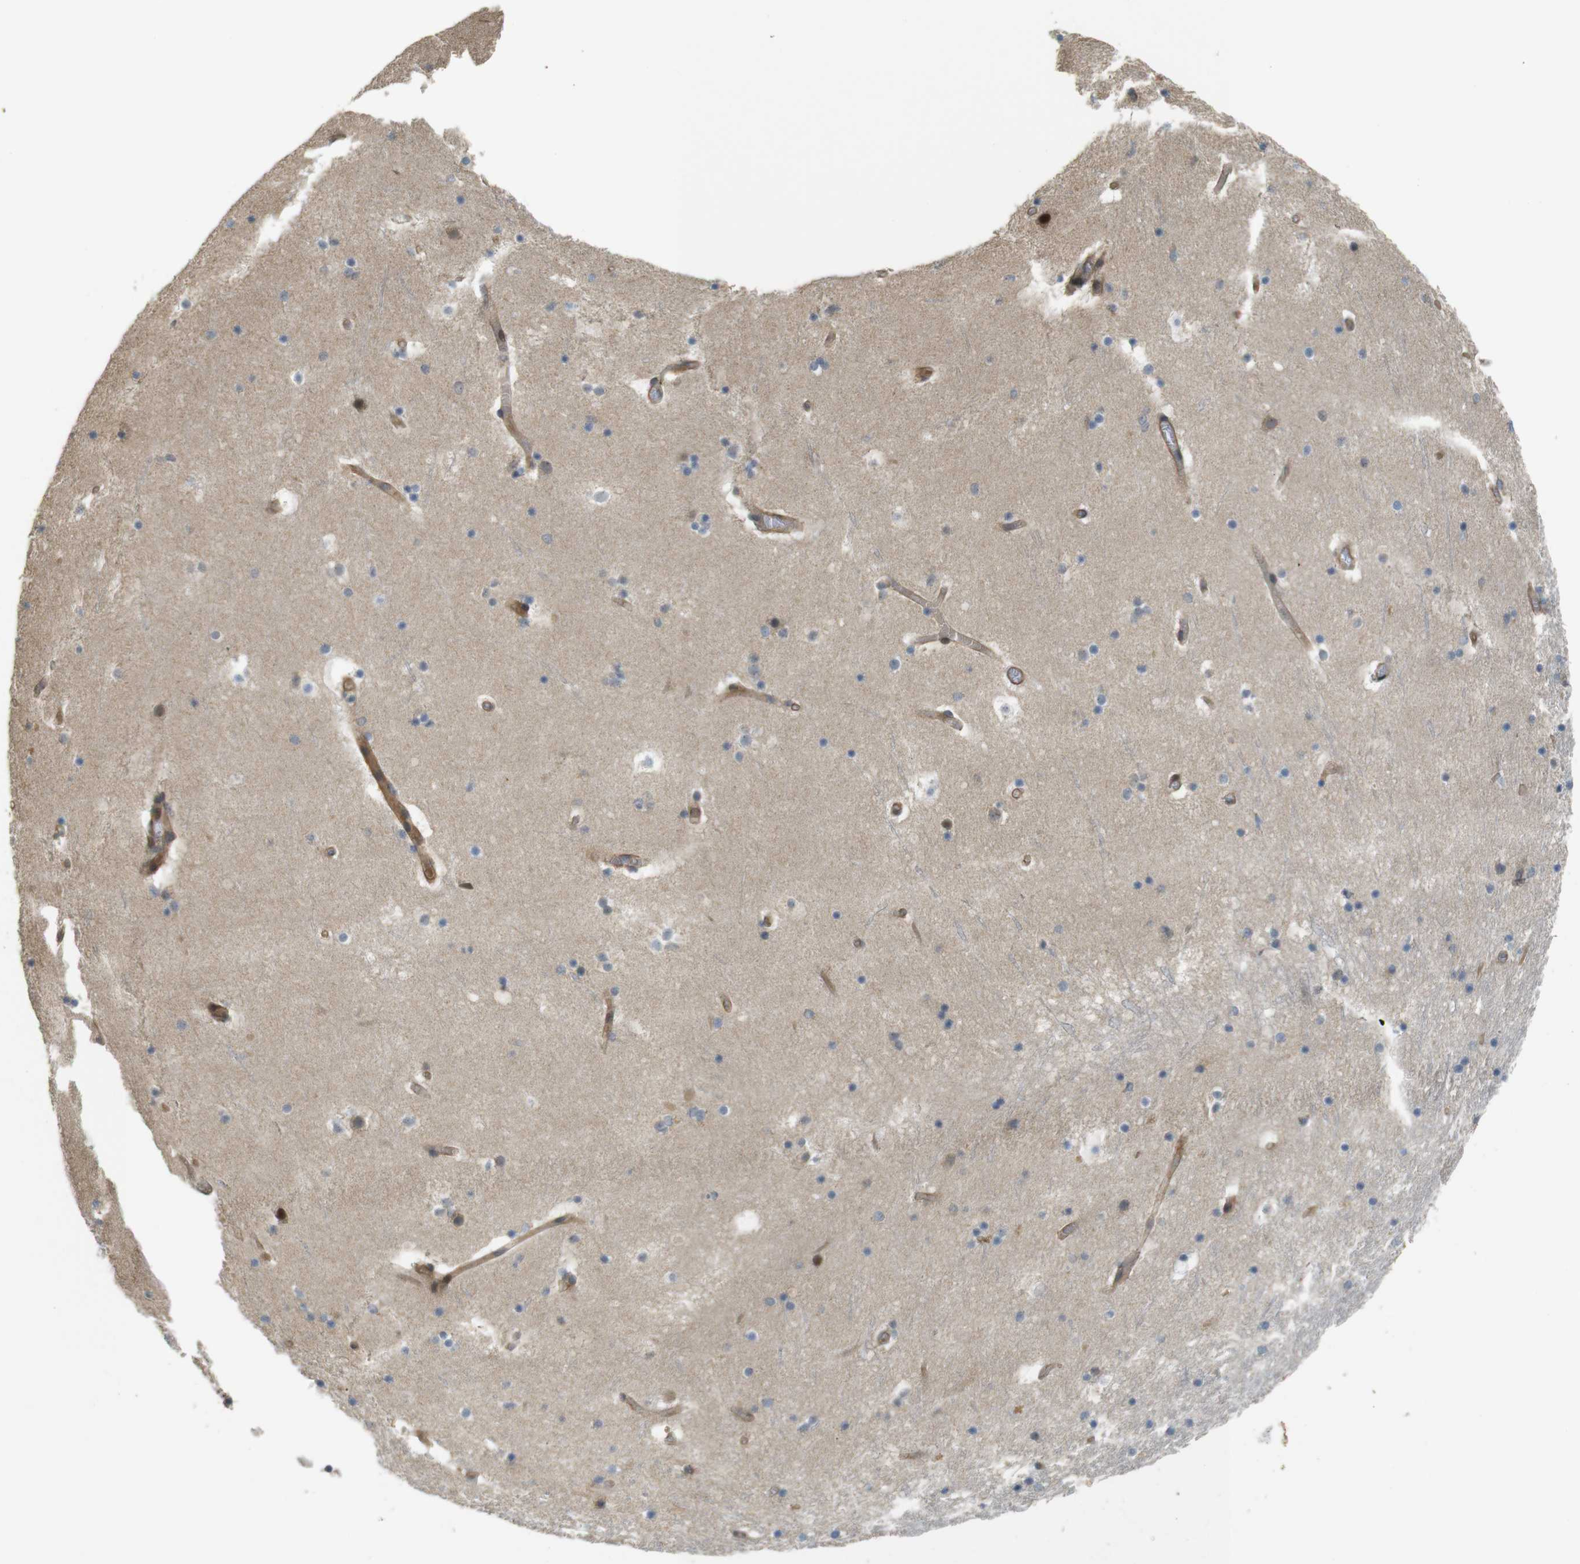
{"staining": {"intensity": "moderate", "quantity": "<25%", "location": "cytoplasmic/membranous"}, "tissue": "hippocampus", "cell_type": "Glial cells", "image_type": "normal", "snomed": [{"axis": "morphology", "description": "Normal tissue, NOS"}, {"axis": "topography", "description": "Hippocampus"}], "caption": "Immunohistochemical staining of unremarkable human hippocampus shows low levels of moderate cytoplasmic/membranous positivity in about <25% of glial cells. (Stains: DAB in brown, nuclei in blue, Microscopy: brightfield microscopy at high magnification).", "gene": "TSPAN9", "patient": {"sex": "male", "age": 45}}